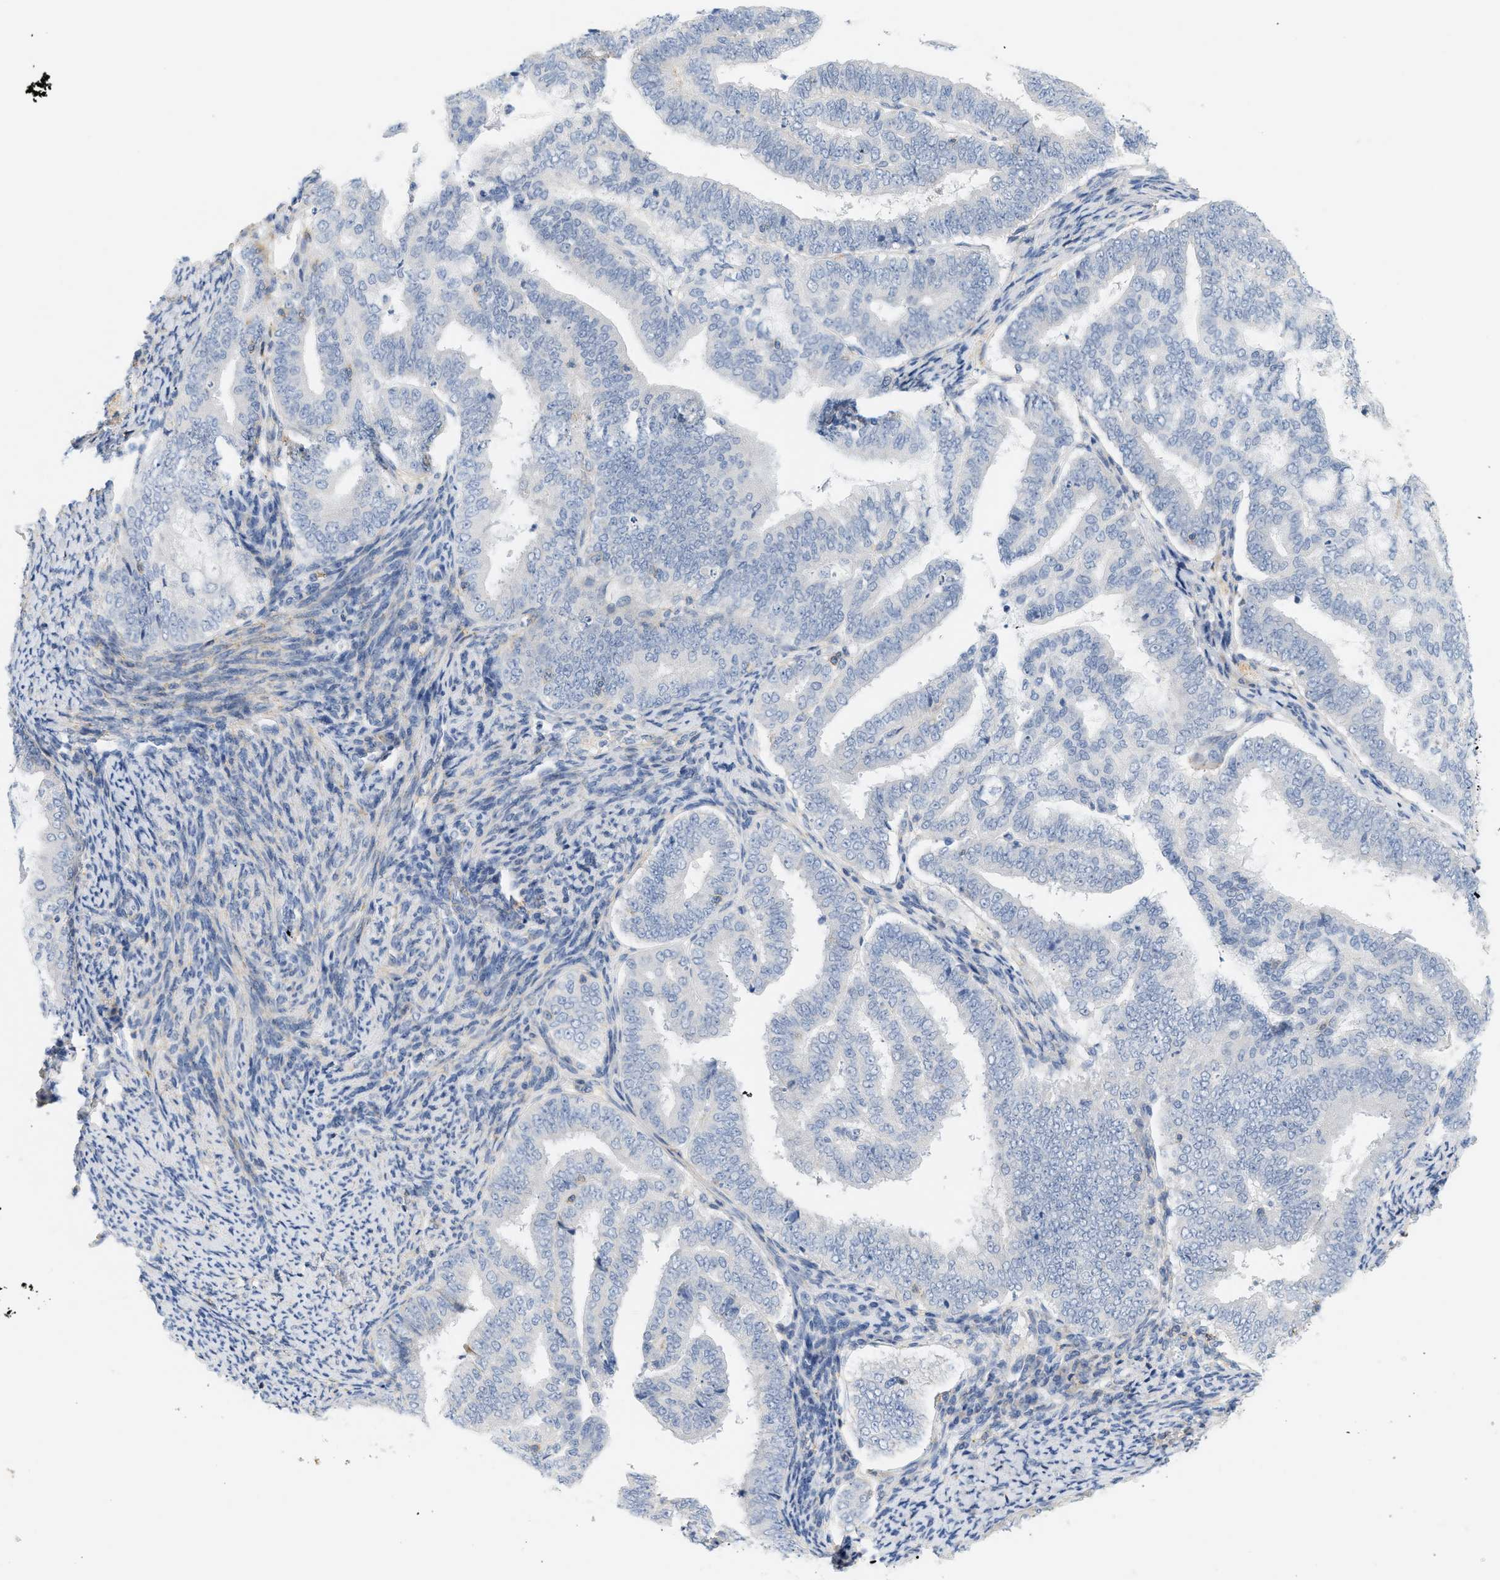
{"staining": {"intensity": "negative", "quantity": "none", "location": "none"}, "tissue": "endometrial cancer", "cell_type": "Tumor cells", "image_type": "cancer", "snomed": [{"axis": "morphology", "description": "Adenocarcinoma, NOS"}, {"axis": "topography", "description": "Endometrium"}], "caption": "A photomicrograph of human endometrial adenocarcinoma is negative for staining in tumor cells.", "gene": "BVES", "patient": {"sex": "female", "age": 63}}